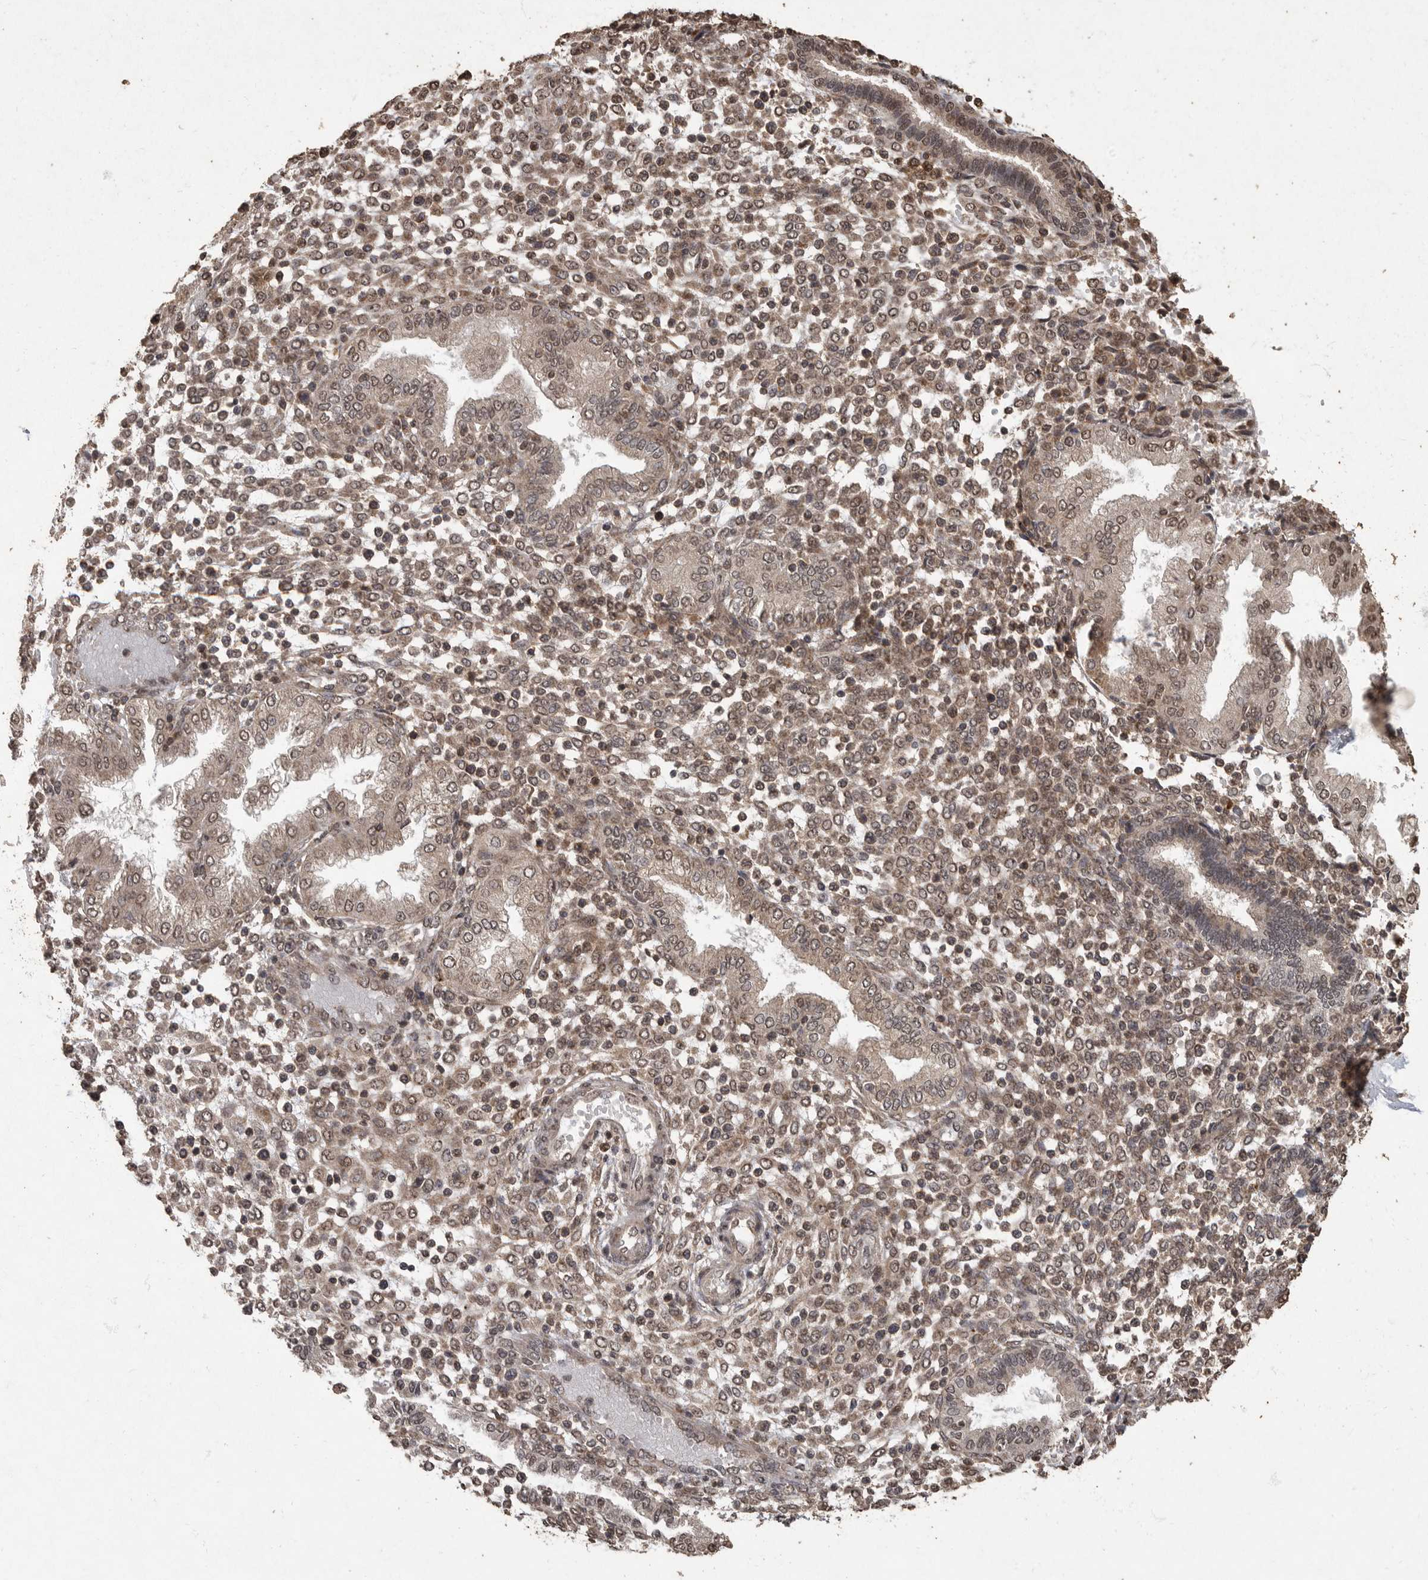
{"staining": {"intensity": "moderate", "quantity": ">75%", "location": "cytoplasmic/membranous,nuclear"}, "tissue": "endometrium", "cell_type": "Cells in endometrial stroma", "image_type": "normal", "snomed": [{"axis": "morphology", "description": "Normal tissue, NOS"}, {"axis": "topography", "description": "Endometrium"}], "caption": "The image reveals immunohistochemical staining of unremarkable endometrium. There is moderate cytoplasmic/membranous,nuclear staining is present in about >75% of cells in endometrial stroma. The staining is performed using DAB brown chromogen to label protein expression. The nuclei are counter-stained blue using hematoxylin.", "gene": "MAFG", "patient": {"sex": "female", "age": 53}}